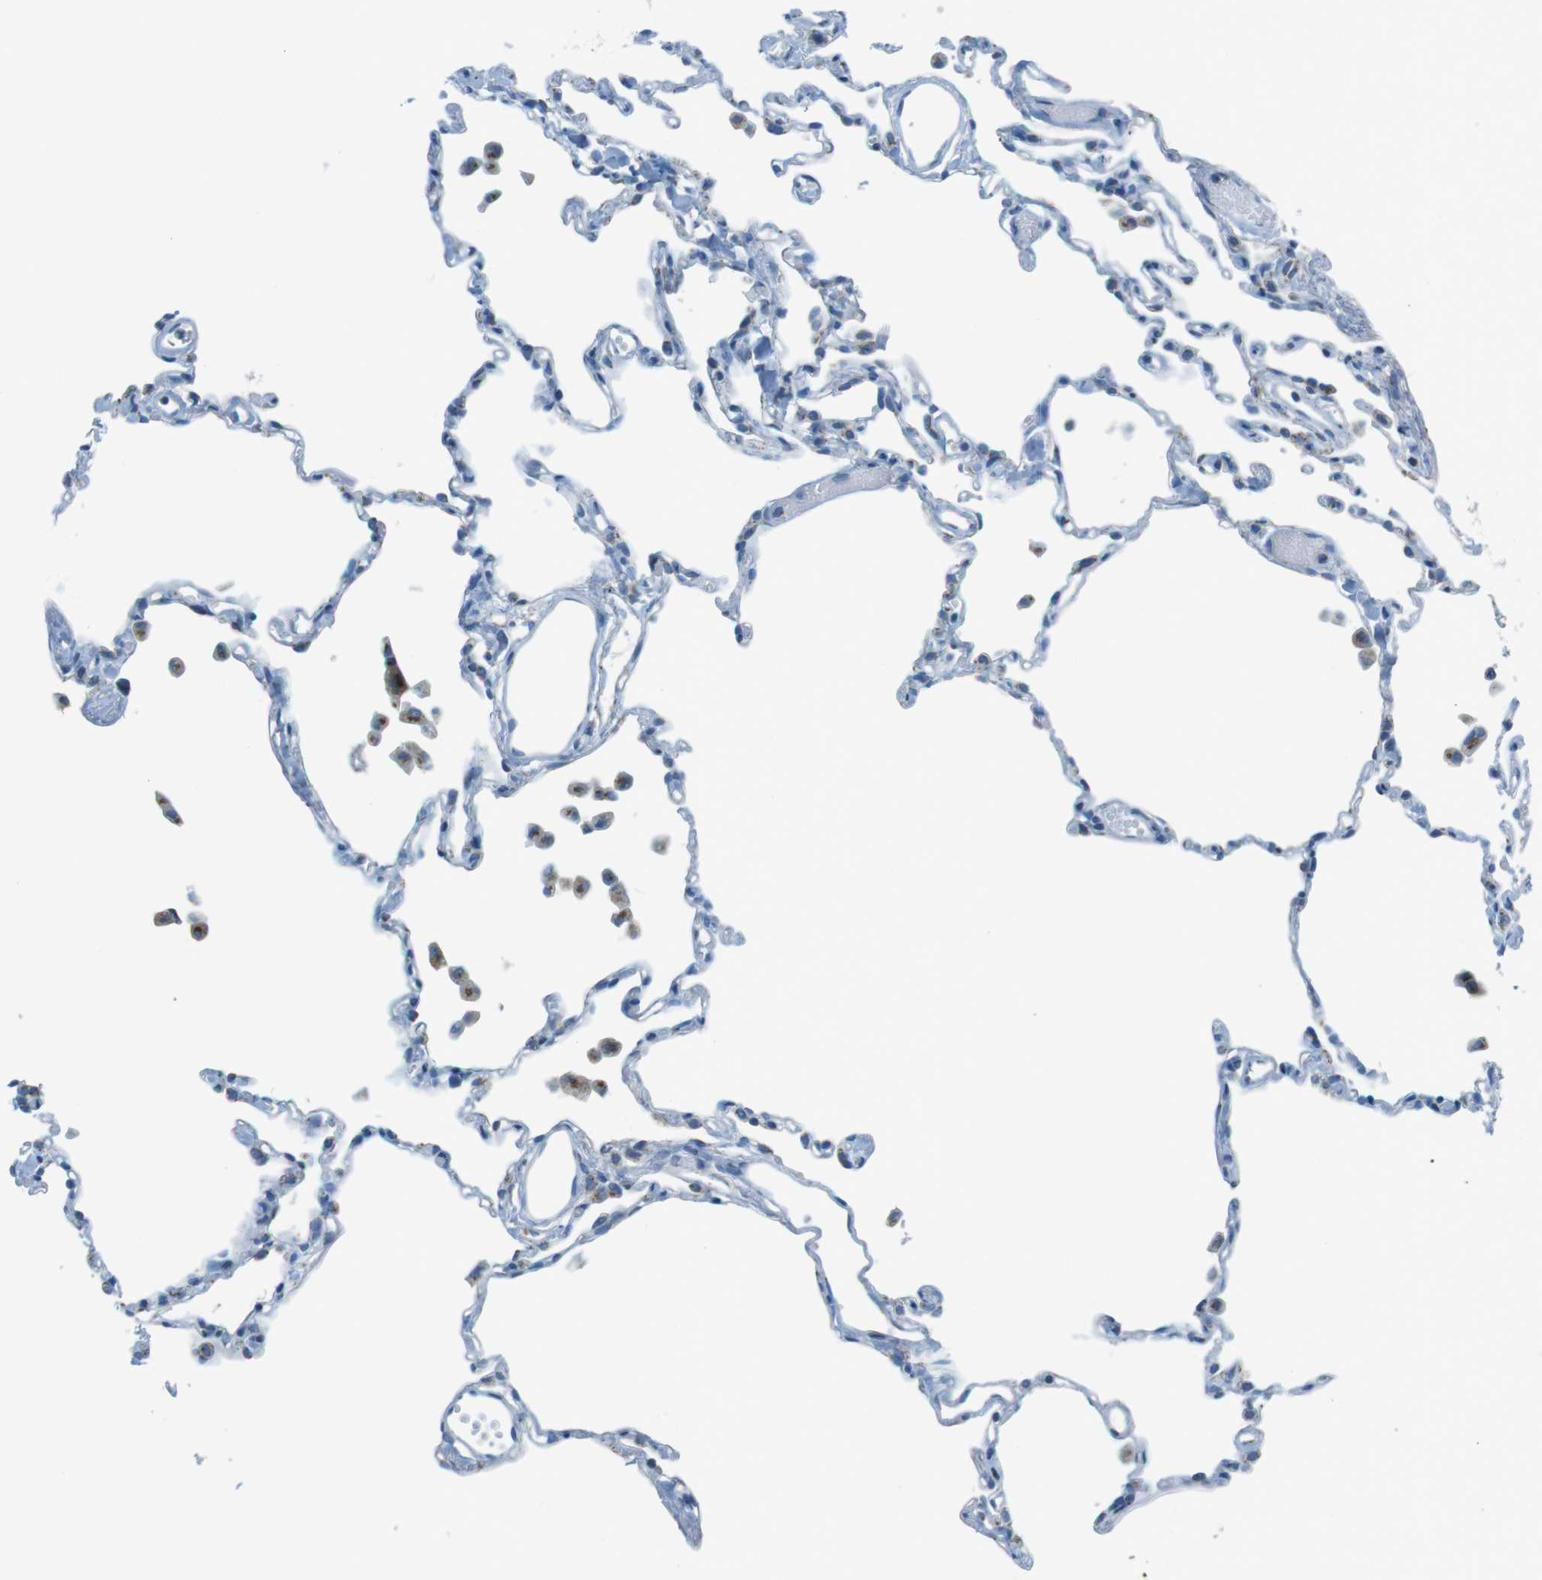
{"staining": {"intensity": "negative", "quantity": "none", "location": "none"}, "tissue": "lung", "cell_type": "Alveolar cells", "image_type": "normal", "snomed": [{"axis": "morphology", "description": "Normal tissue, NOS"}, {"axis": "topography", "description": "Lung"}], "caption": "An IHC image of unremarkable lung is shown. There is no staining in alveolar cells of lung.", "gene": "TXNDC15", "patient": {"sex": "female", "age": 49}}